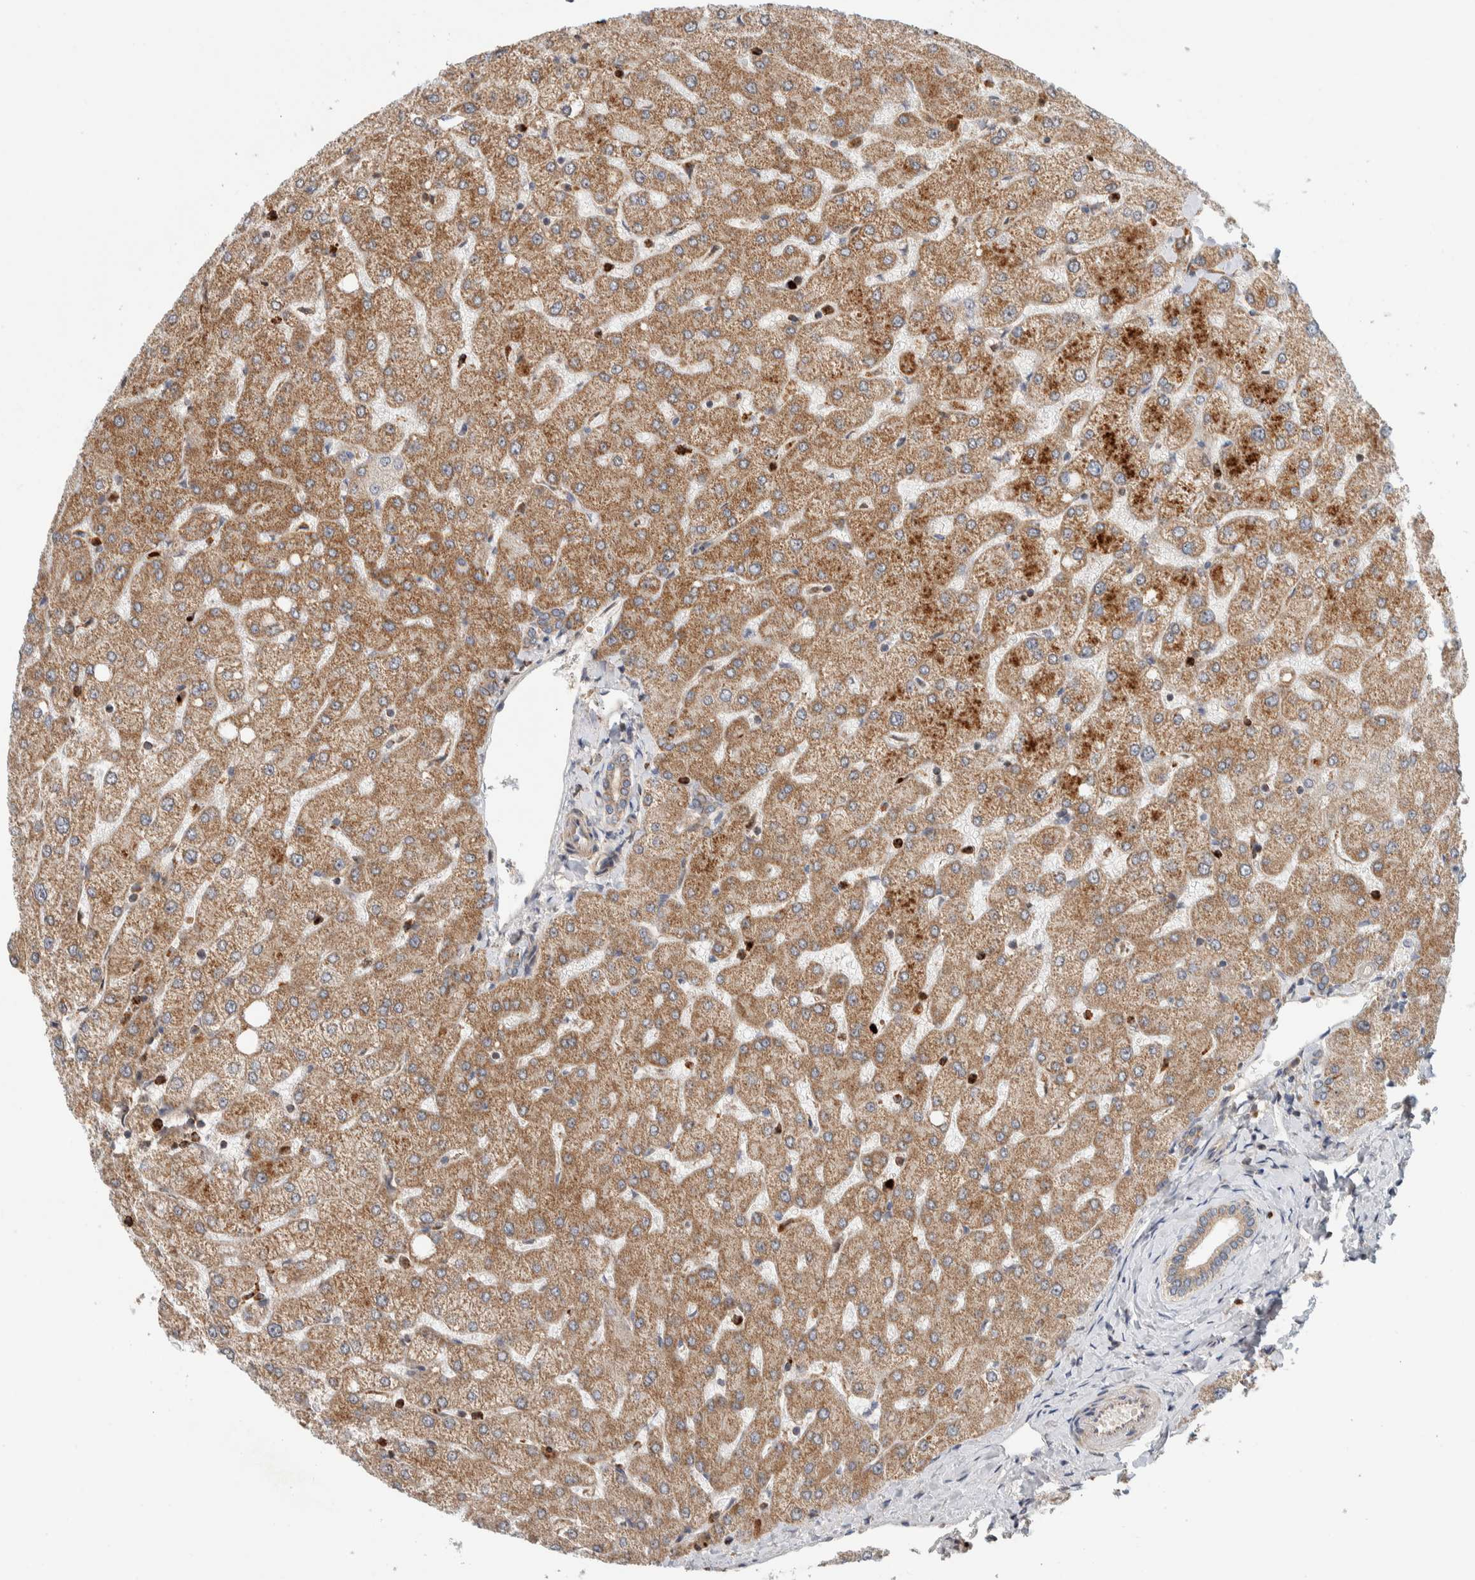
{"staining": {"intensity": "moderate", "quantity": ">75%", "location": "cytoplasmic/membranous"}, "tissue": "liver", "cell_type": "Cholangiocytes", "image_type": "normal", "snomed": [{"axis": "morphology", "description": "Normal tissue, NOS"}, {"axis": "topography", "description": "Liver"}], "caption": "Immunohistochemical staining of normal human liver displays moderate cytoplasmic/membranous protein positivity in about >75% of cholangiocytes. The staining was performed using DAB, with brown indicating positive protein expression. Nuclei are stained blue with hematoxylin.", "gene": "VPS53", "patient": {"sex": "female", "age": 54}}